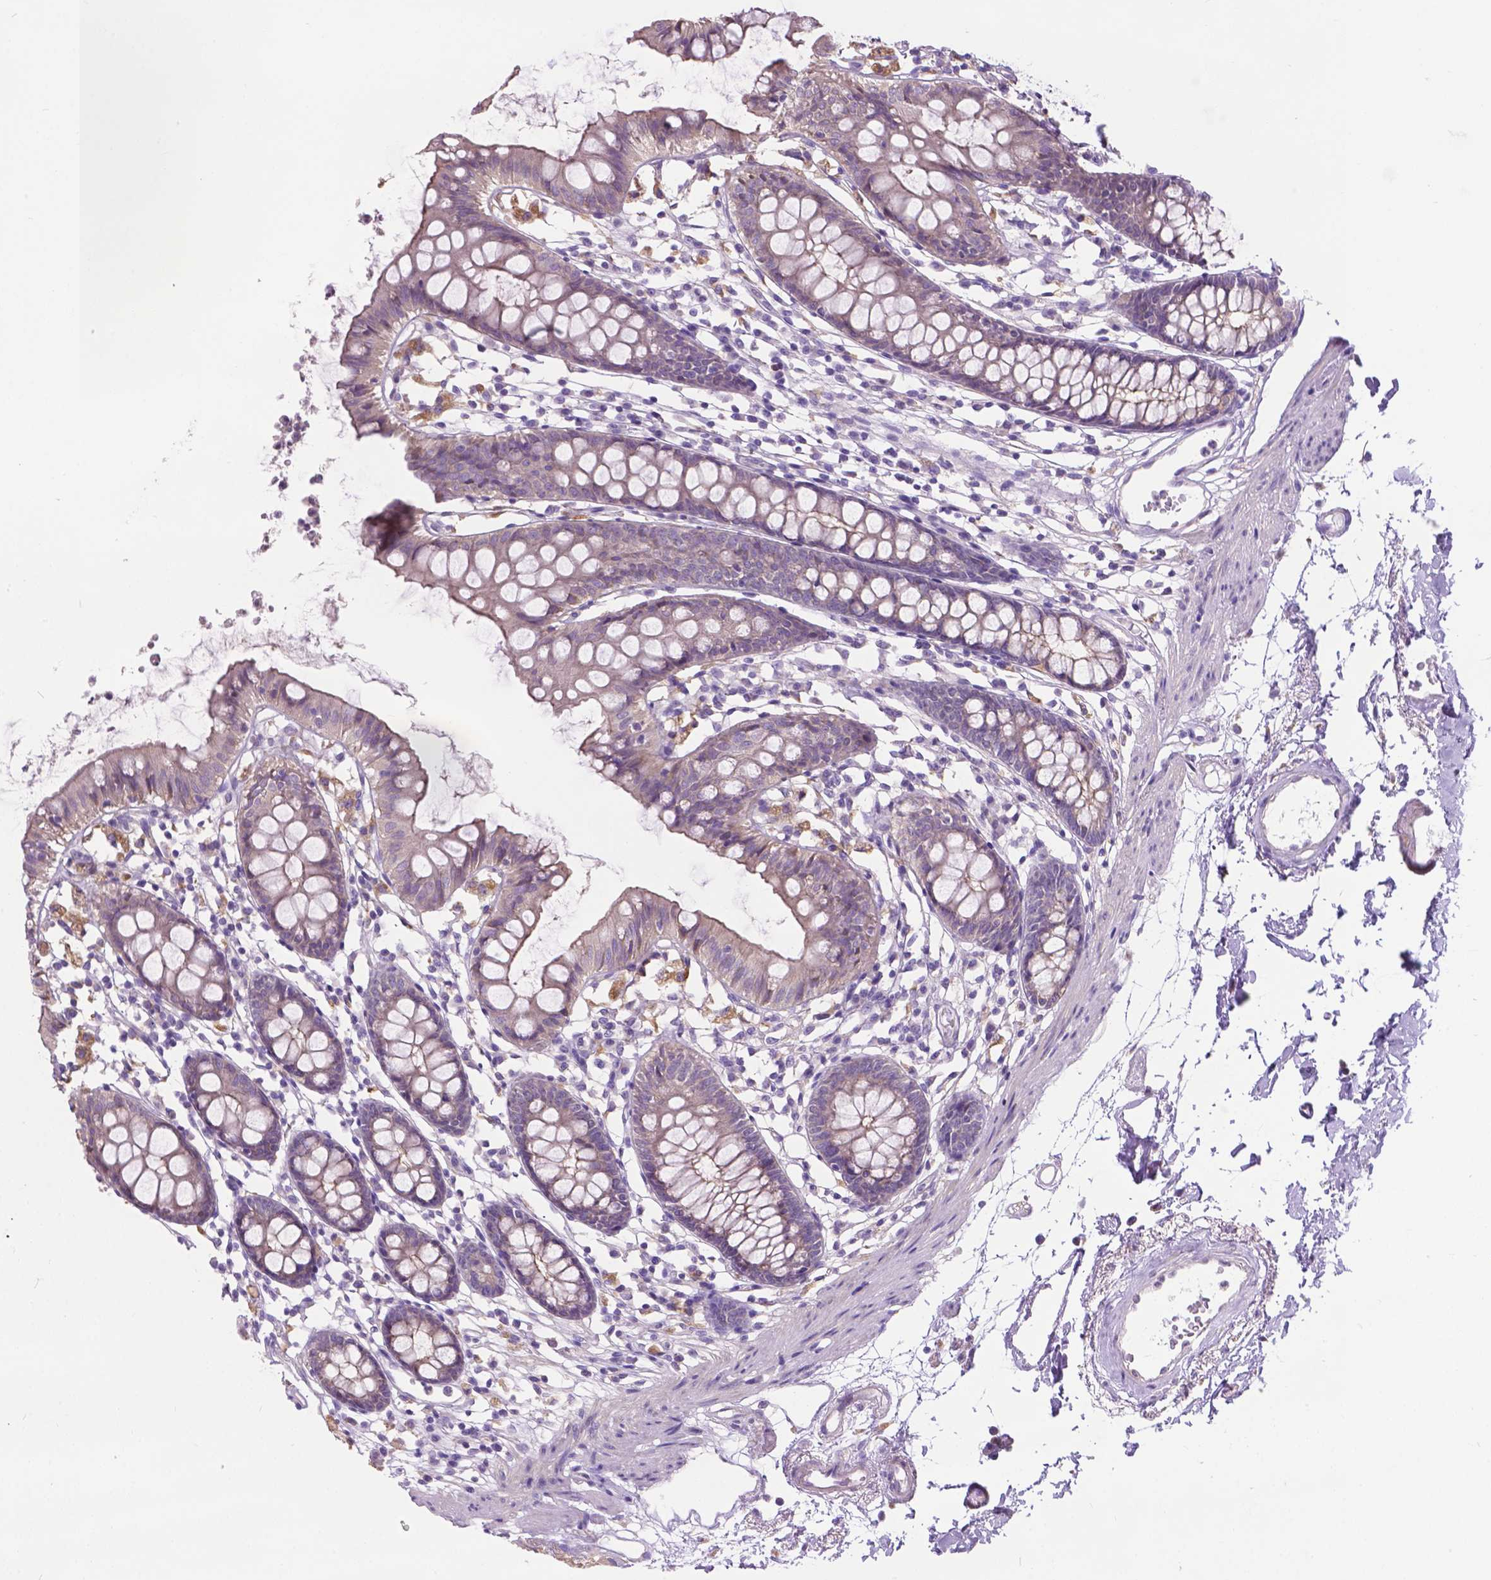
{"staining": {"intensity": "negative", "quantity": "none", "location": "none"}, "tissue": "colon", "cell_type": "Endothelial cells", "image_type": "normal", "snomed": [{"axis": "morphology", "description": "Normal tissue, NOS"}, {"axis": "topography", "description": "Colon"}], "caption": "This is an immunohistochemistry (IHC) micrograph of normal colon. There is no expression in endothelial cells.", "gene": "CDH7", "patient": {"sex": "female", "age": 84}}